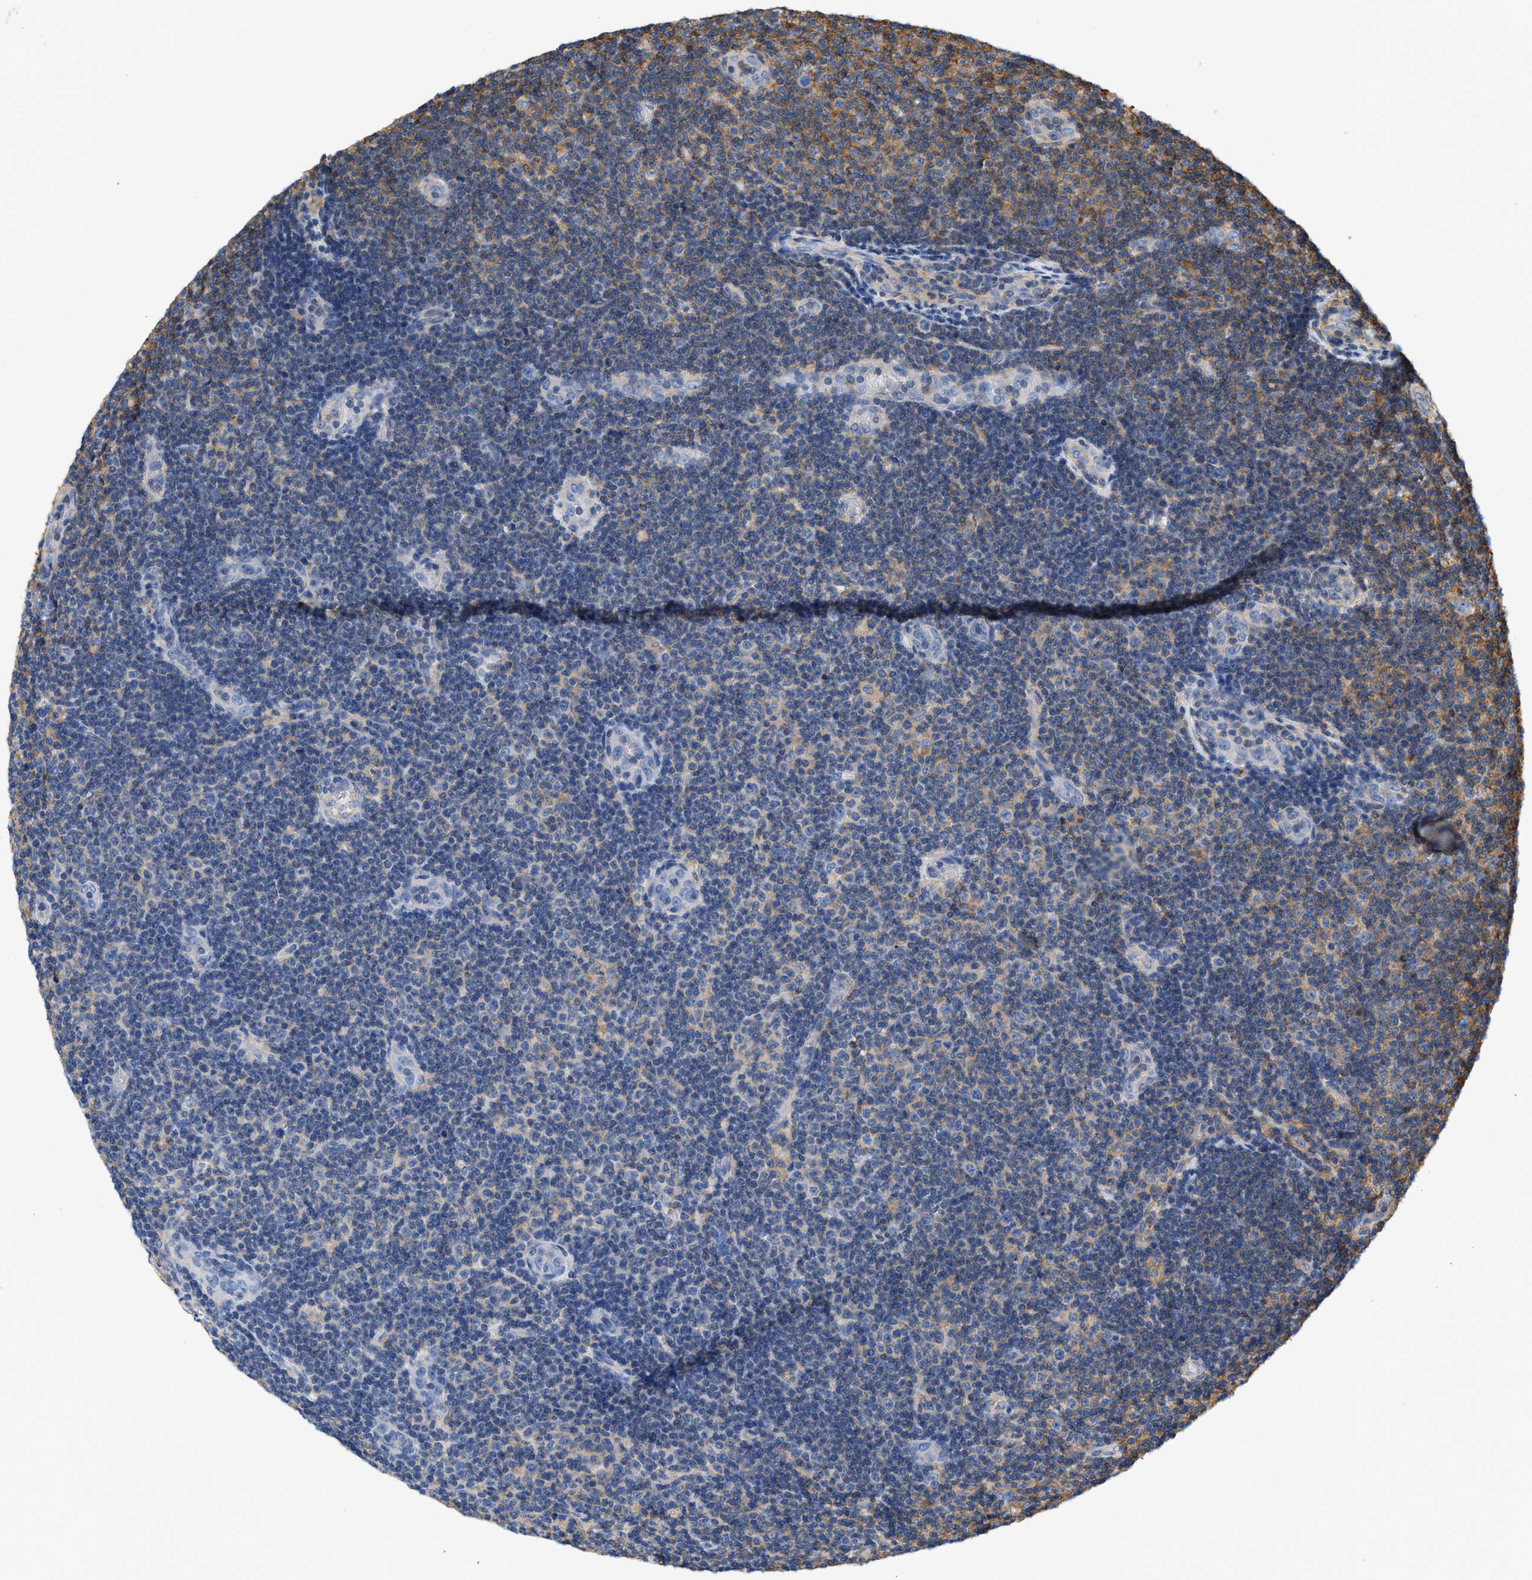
{"staining": {"intensity": "negative", "quantity": "none", "location": "none"}, "tissue": "lymphoma", "cell_type": "Tumor cells", "image_type": "cancer", "snomed": [{"axis": "morphology", "description": "Malignant lymphoma, non-Hodgkin's type, Low grade"}, {"axis": "topography", "description": "Lymph node"}], "caption": "Immunohistochemistry (IHC) of malignant lymphoma, non-Hodgkin's type (low-grade) reveals no staining in tumor cells.", "gene": "GNB4", "patient": {"sex": "male", "age": 83}}